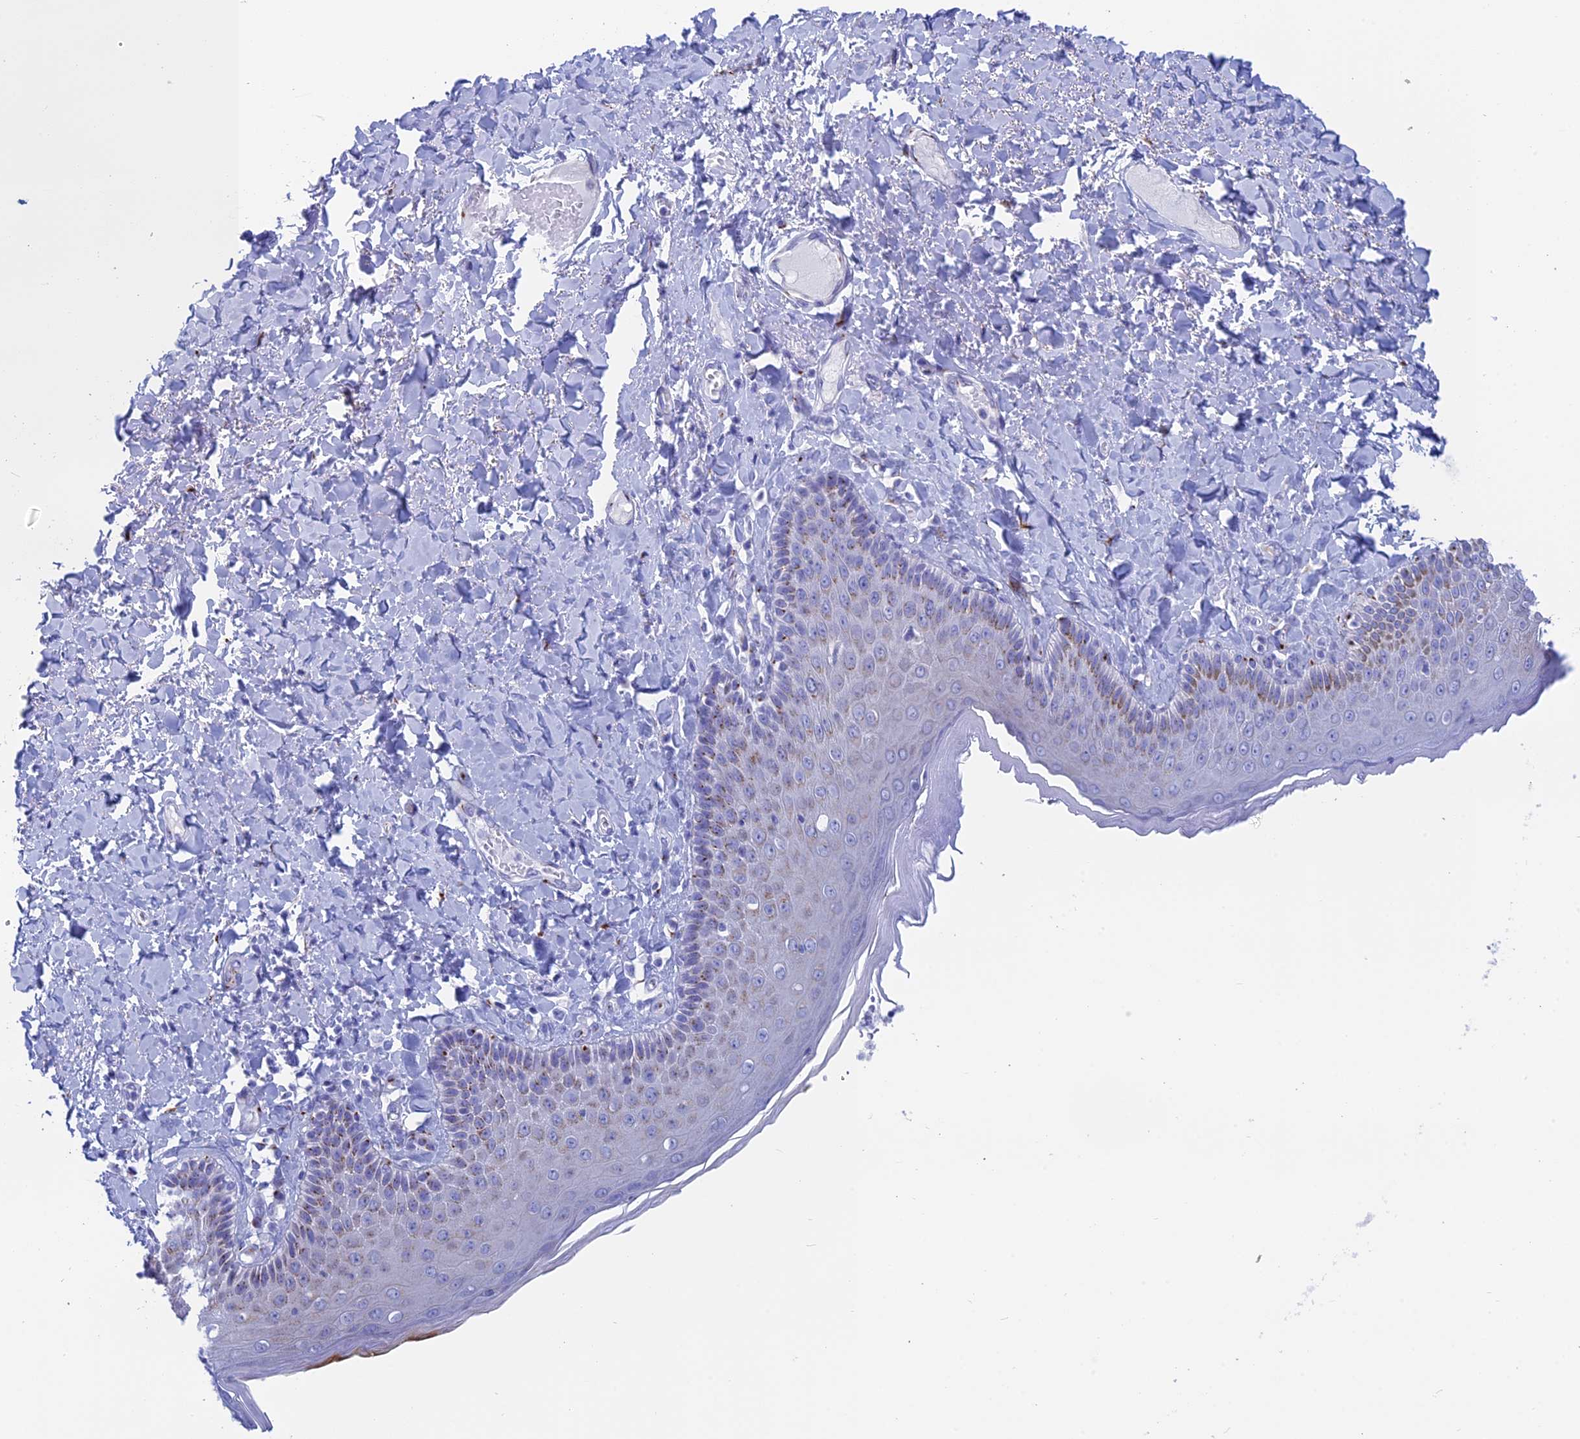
{"staining": {"intensity": "moderate", "quantity": "25%-75%", "location": "cytoplasmic/membranous"}, "tissue": "skin", "cell_type": "Epidermal cells", "image_type": "normal", "snomed": [{"axis": "morphology", "description": "Normal tissue, NOS"}, {"axis": "topography", "description": "Anal"}], "caption": "This is a micrograph of immunohistochemistry staining of normal skin, which shows moderate expression in the cytoplasmic/membranous of epidermal cells.", "gene": "ERICH4", "patient": {"sex": "male", "age": 69}}